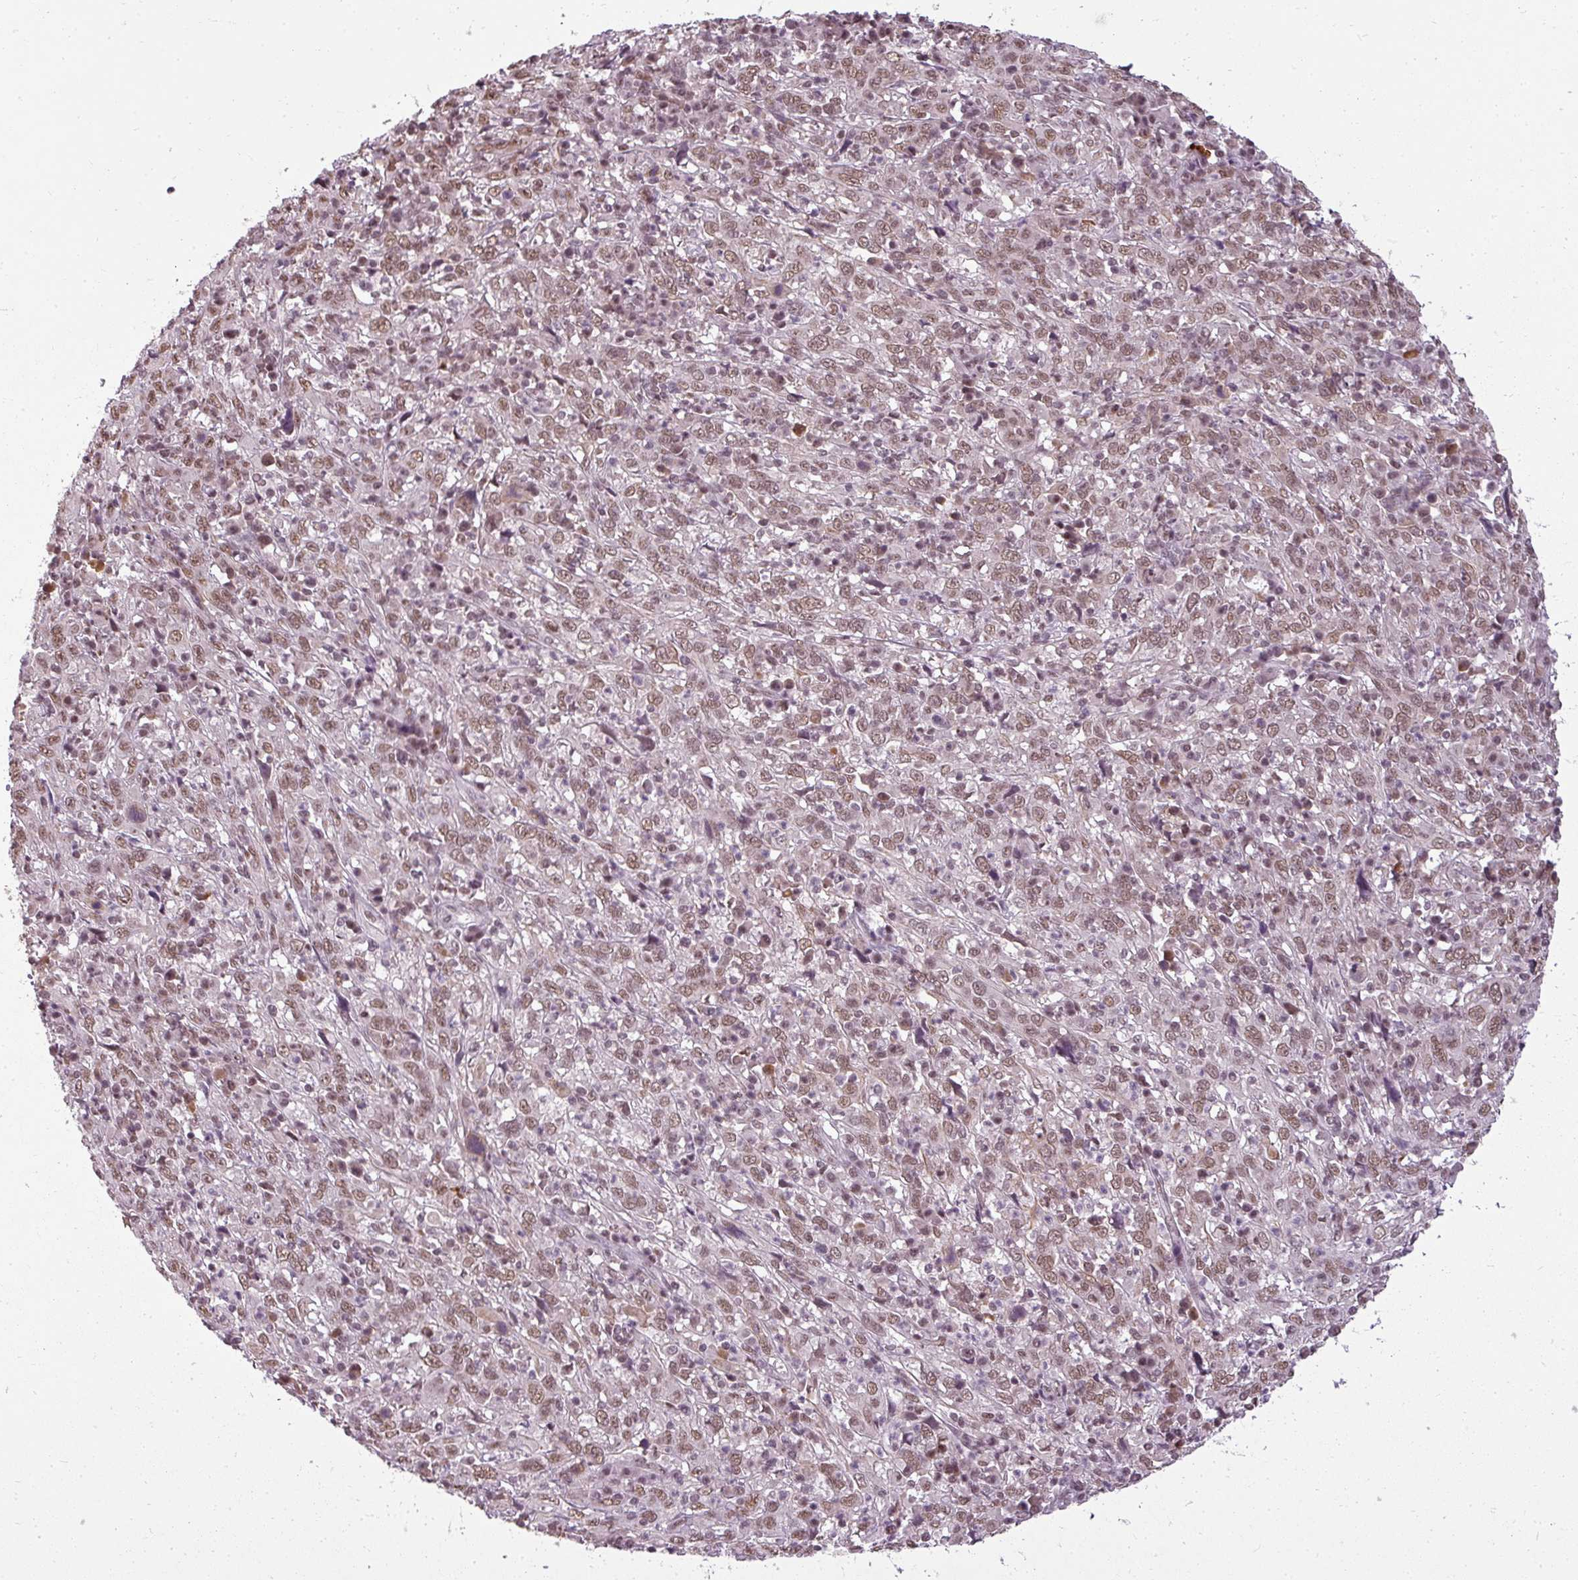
{"staining": {"intensity": "moderate", "quantity": ">75%", "location": "nuclear"}, "tissue": "cervical cancer", "cell_type": "Tumor cells", "image_type": "cancer", "snomed": [{"axis": "morphology", "description": "Squamous cell carcinoma, NOS"}, {"axis": "topography", "description": "Cervix"}], "caption": "Immunohistochemistry (IHC) staining of squamous cell carcinoma (cervical), which displays medium levels of moderate nuclear expression in approximately >75% of tumor cells indicating moderate nuclear protein staining. The staining was performed using DAB (3,3'-diaminobenzidine) (brown) for protein detection and nuclei were counterstained in hematoxylin (blue).", "gene": "BCAS3", "patient": {"sex": "female", "age": 46}}